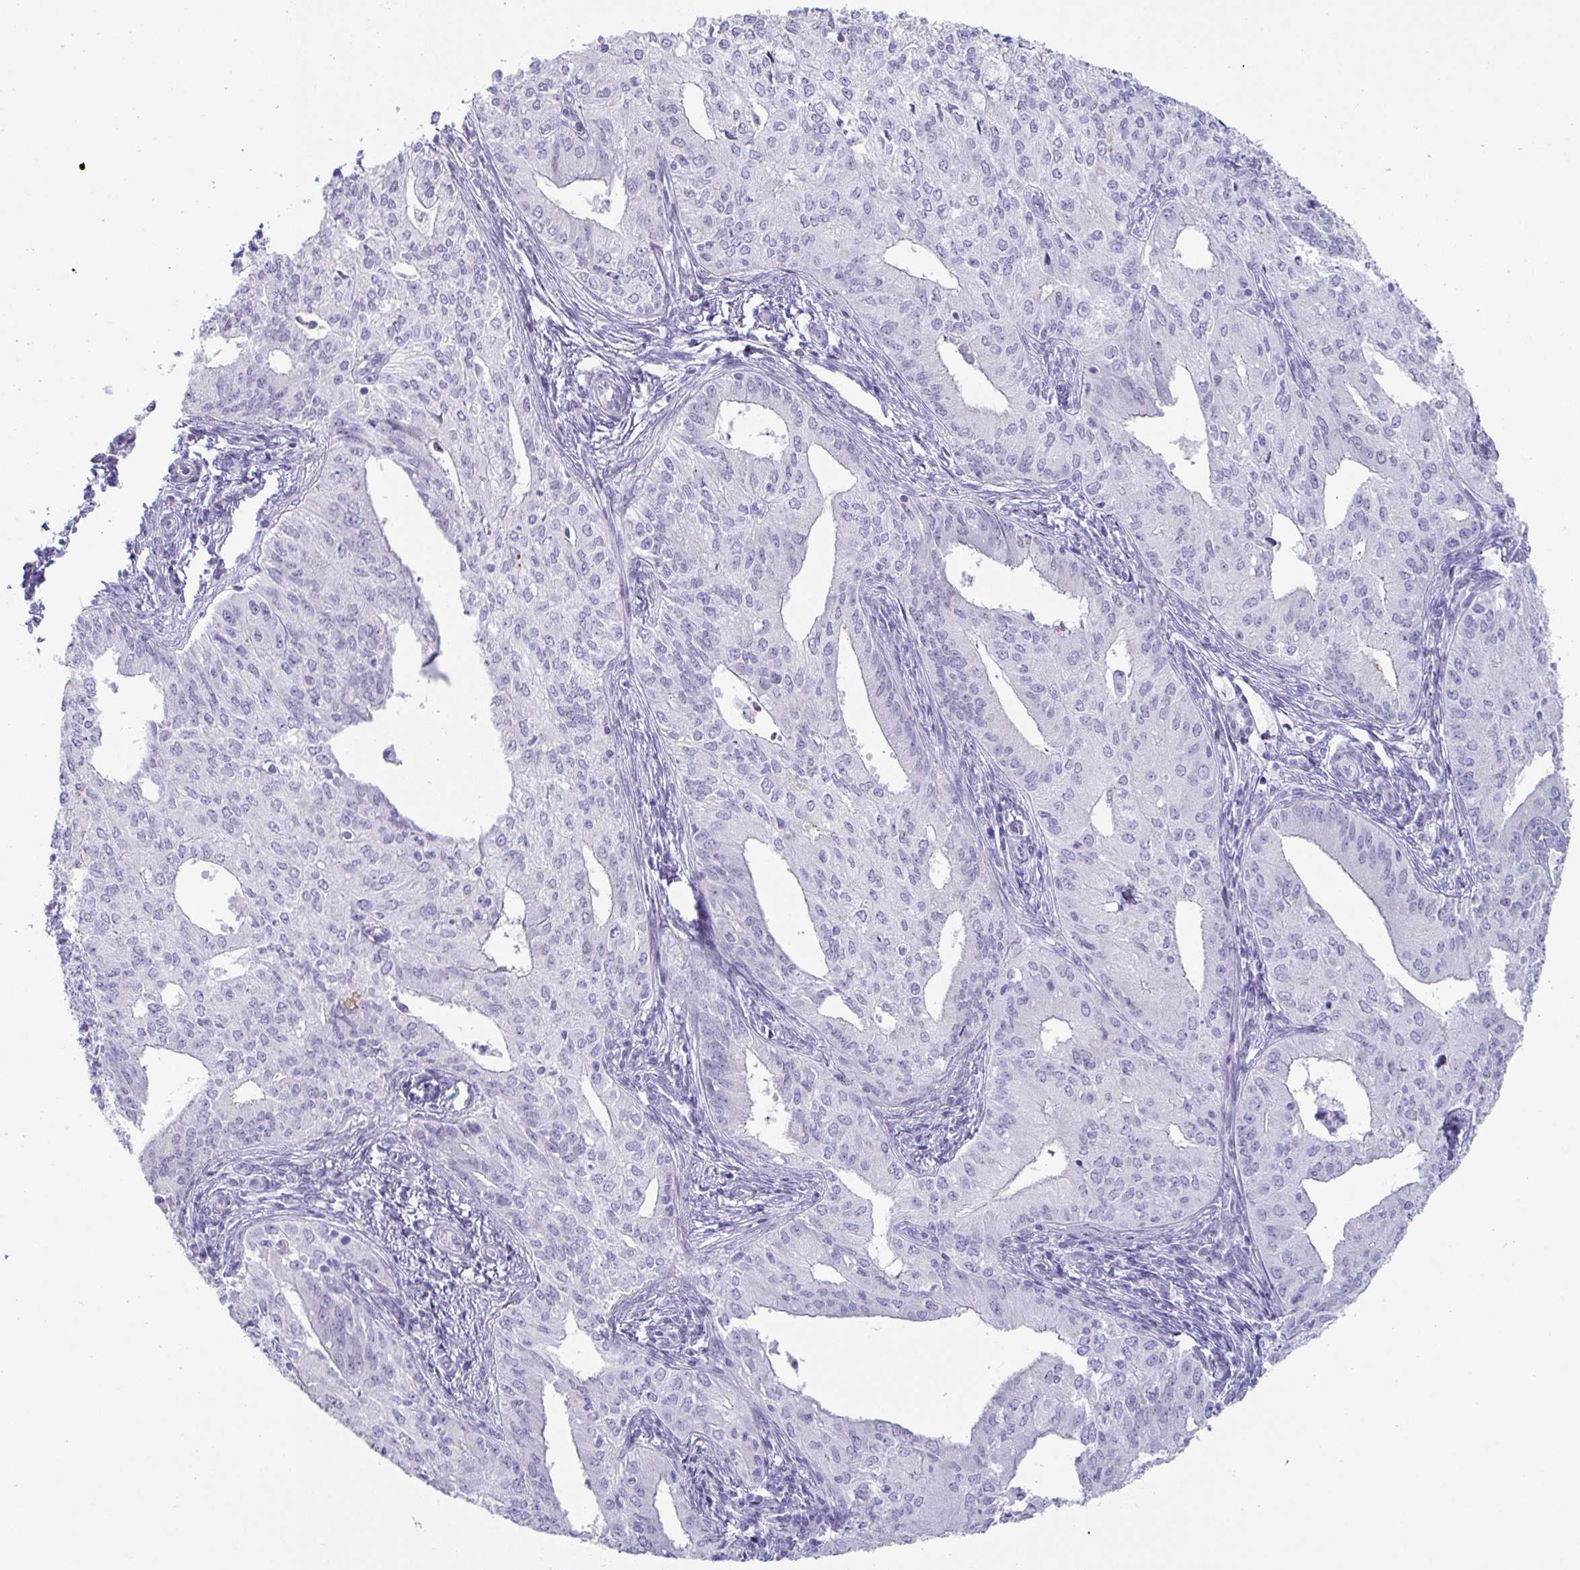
{"staining": {"intensity": "negative", "quantity": "none", "location": "none"}, "tissue": "endometrial cancer", "cell_type": "Tumor cells", "image_type": "cancer", "snomed": [{"axis": "morphology", "description": "Adenocarcinoma, NOS"}, {"axis": "topography", "description": "Endometrium"}], "caption": "IHC of human endometrial cancer exhibits no positivity in tumor cells. (DAB (3,3'-diaminobenzidine) immunohistochemistry (IHC) with hematoxylin counter stain).", "gene": "CREG2", "patient": {"sex": "female", "age": 50}}